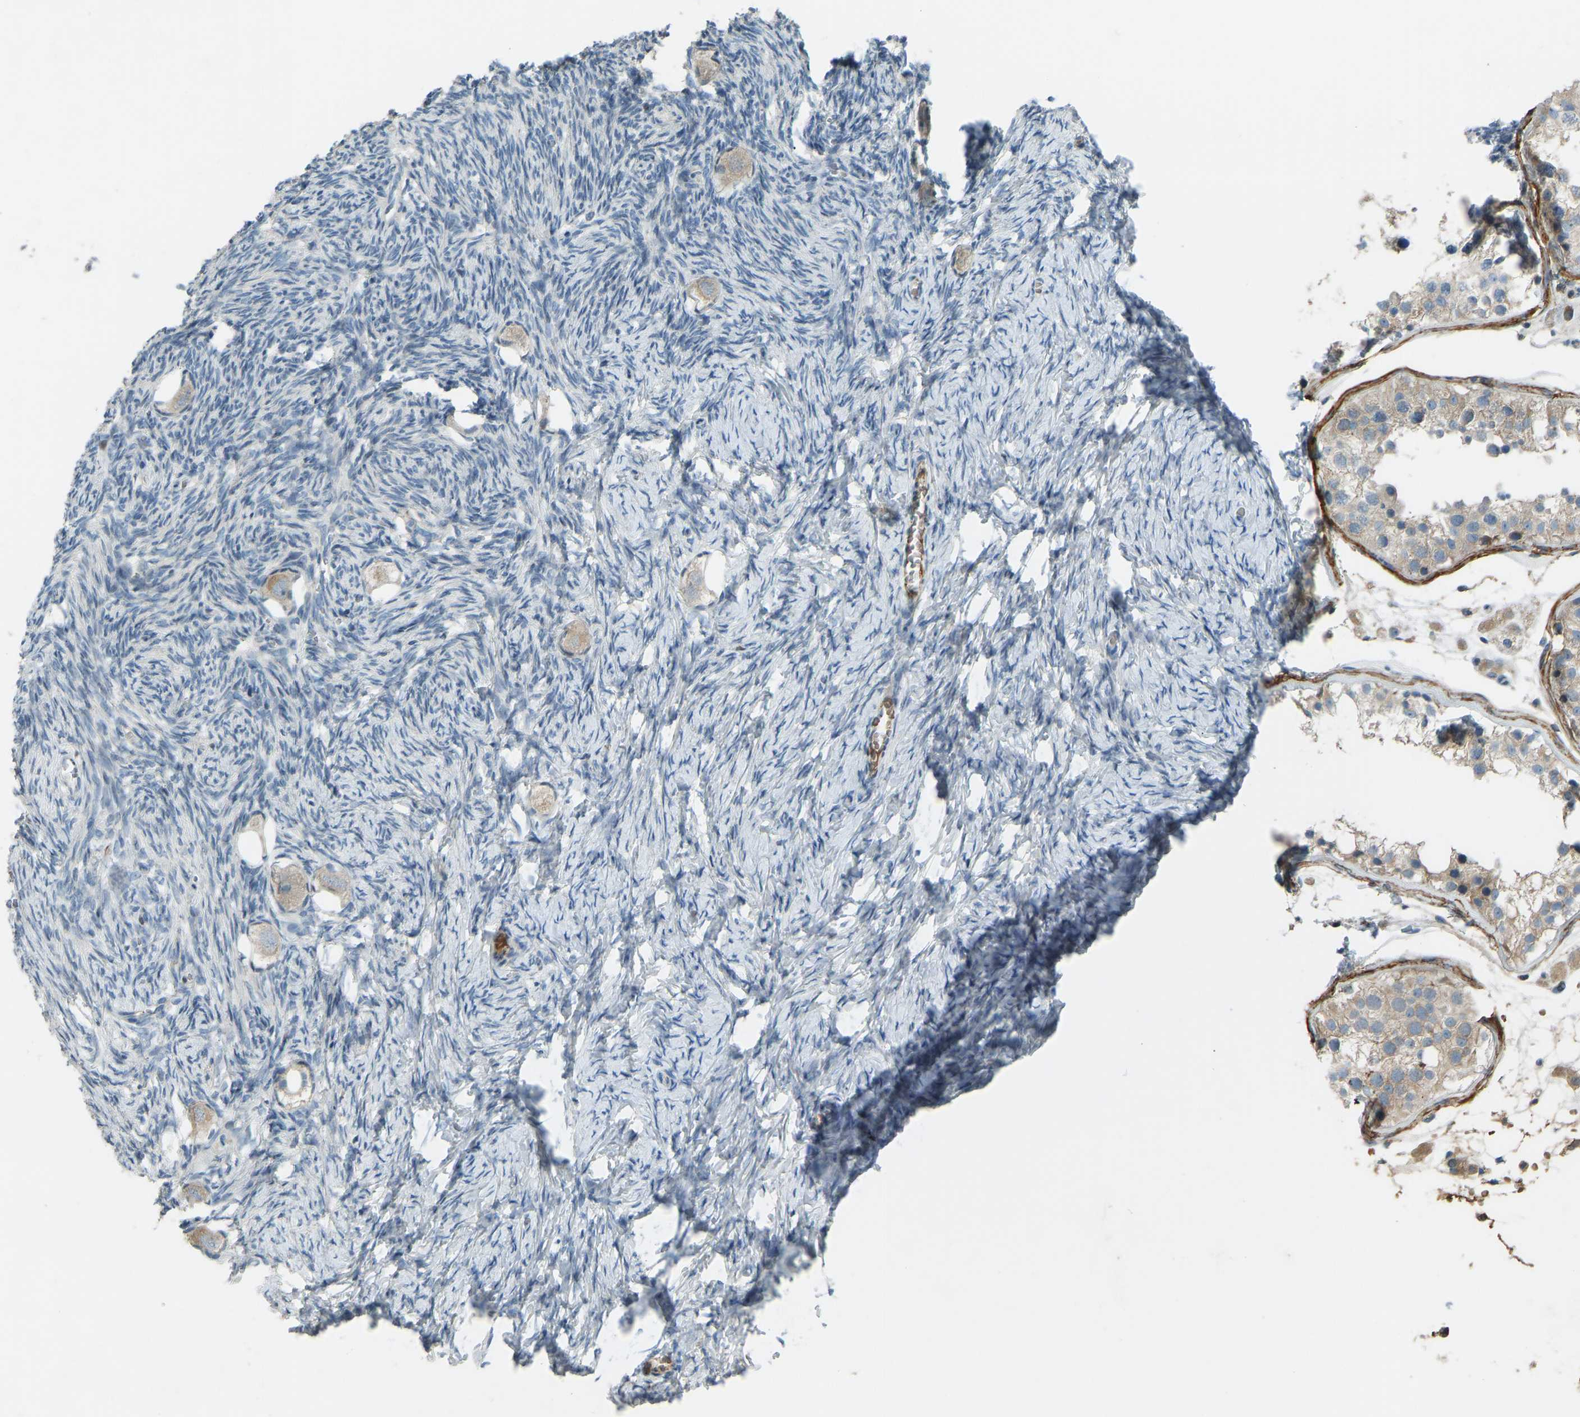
{"staining": {"intensity": "weak", "quantity": ">75%", "location": "cytoplasmic/membranous"}, "tissue": "ovary", "cell_type": "Follicle cells", "image_type": "normal", "snomed": [{"axis": "morphology", "description": "Normal tissue, NOS"}, {"axis": "topography", "description": "Ovary"}], "caption": "High-power microscopy captured an immunohistochemistry image of benign ovary, revealing weak cytoplasmic/membranous positivity in approximately >75% of follicle cells. (DAB (3,3'-diaminobenzidine) IHC with brightfield microscopy, high magnification).", "gene": "FBLN2", "patient": {"sex": "female", "age": 27}}